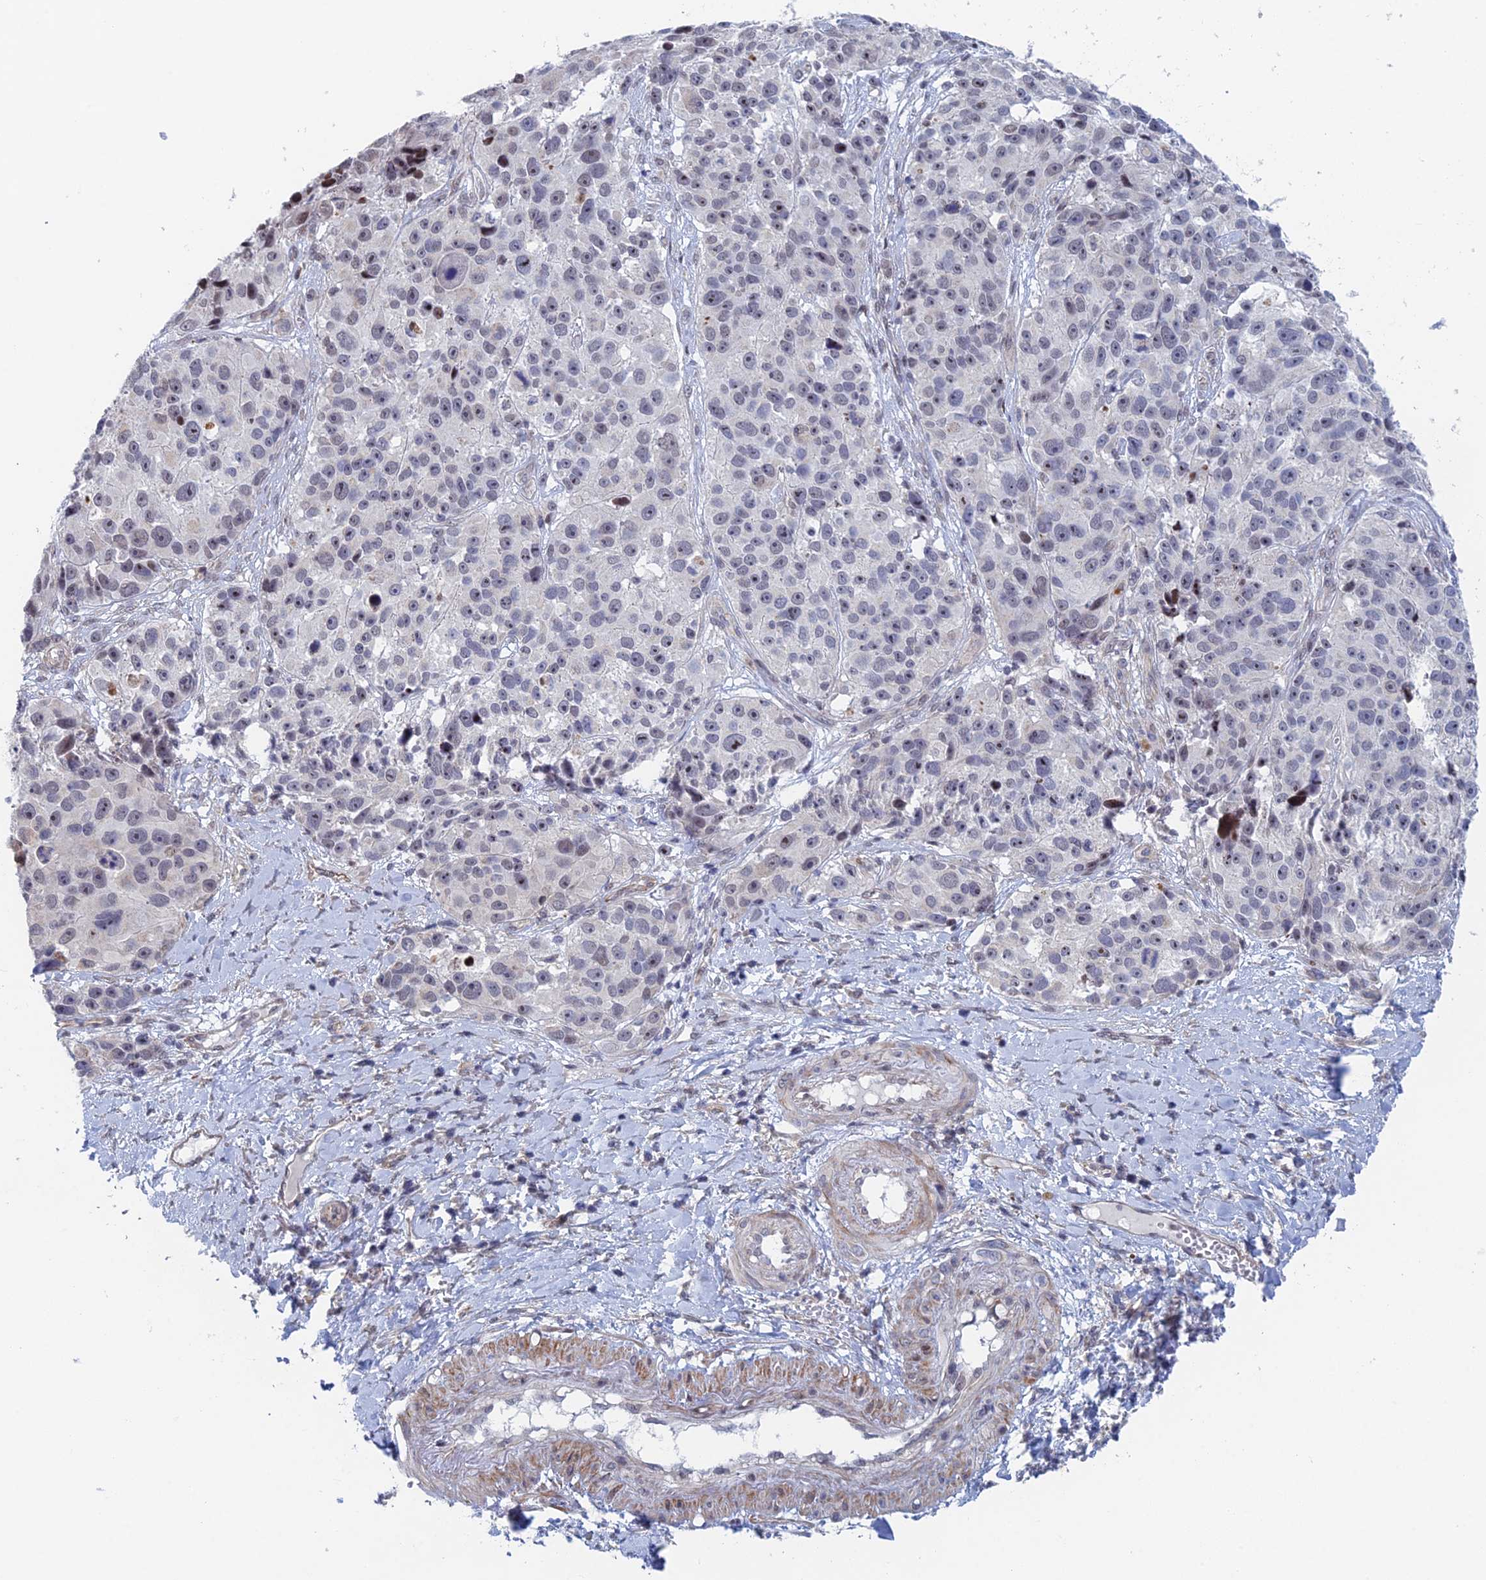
{"staining": {"intensity": "weak", "quantity": "<25%", "location": "nuclear"}, "tissue": "melanoma", "cell_type": "Tumor cells", "image_type": "cancer", "snomed": [{"axis": "morphology", "description": "Malignant melanoma, NOS"}, {"axis": "topography", "description": "Skin"}], "caption": "DAB immunohistochemical staining of malignant melanoma shows no significant staining in tumor cells.", "gene": "GMNC", "patient": {"sex": "male", "age": 84}}